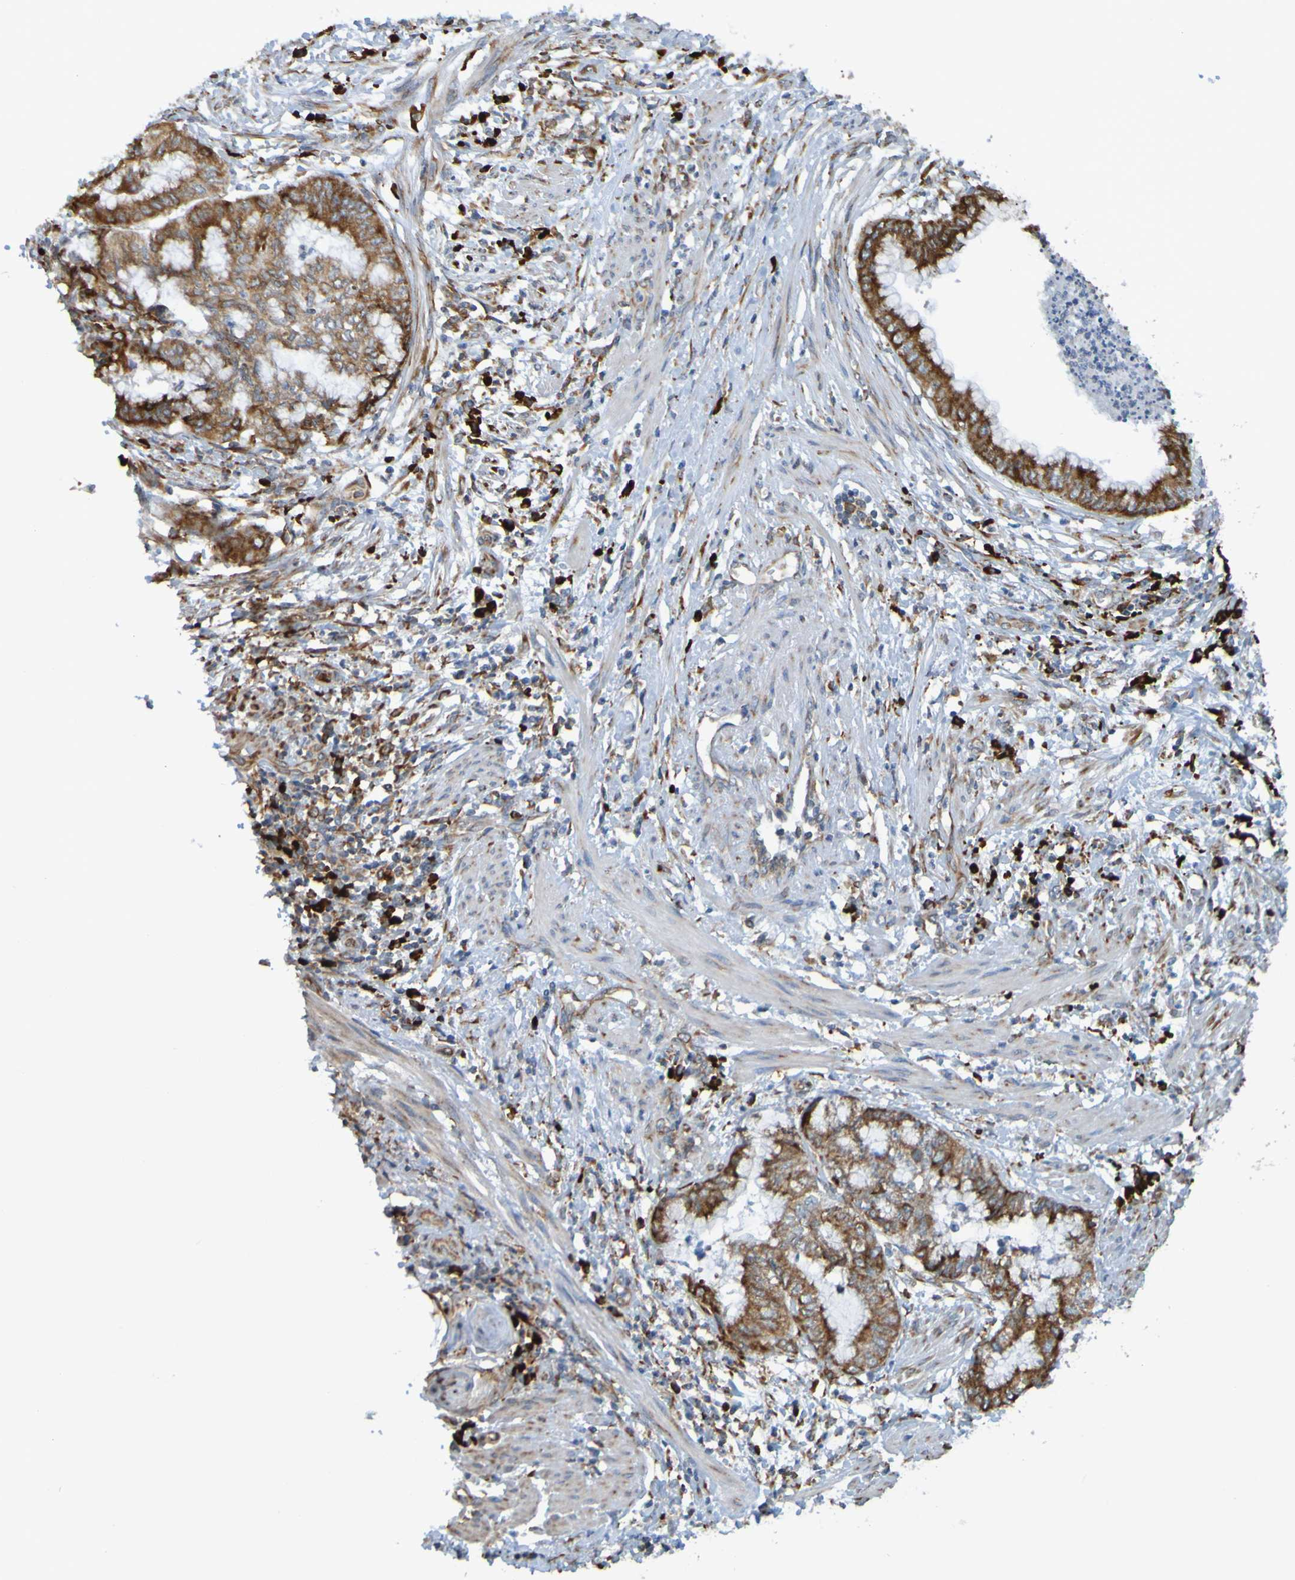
{"staining": {"intensity": "moderate", "quantity": ">75%", "location": "cytoplasmic/membranous"}, "tissue": "endometrial cancer", "cell_type": "Tumor cells", "image_type": "cancer", "snomed": [{"axis": "morphology", "description": "Necrosis, NOS"}, {"axis": "morphology", "description": "Adenocarcinoma, NOS"}, {"axis": "topography", "description": "Endometrium"}], "caption": "Endometrial cancer stained for a protein exhibits moderate cytoplasmic/membranous positivity in tumor cells.", "gene": "SSR1", "patient": {"sex": "female", "age": 79}}